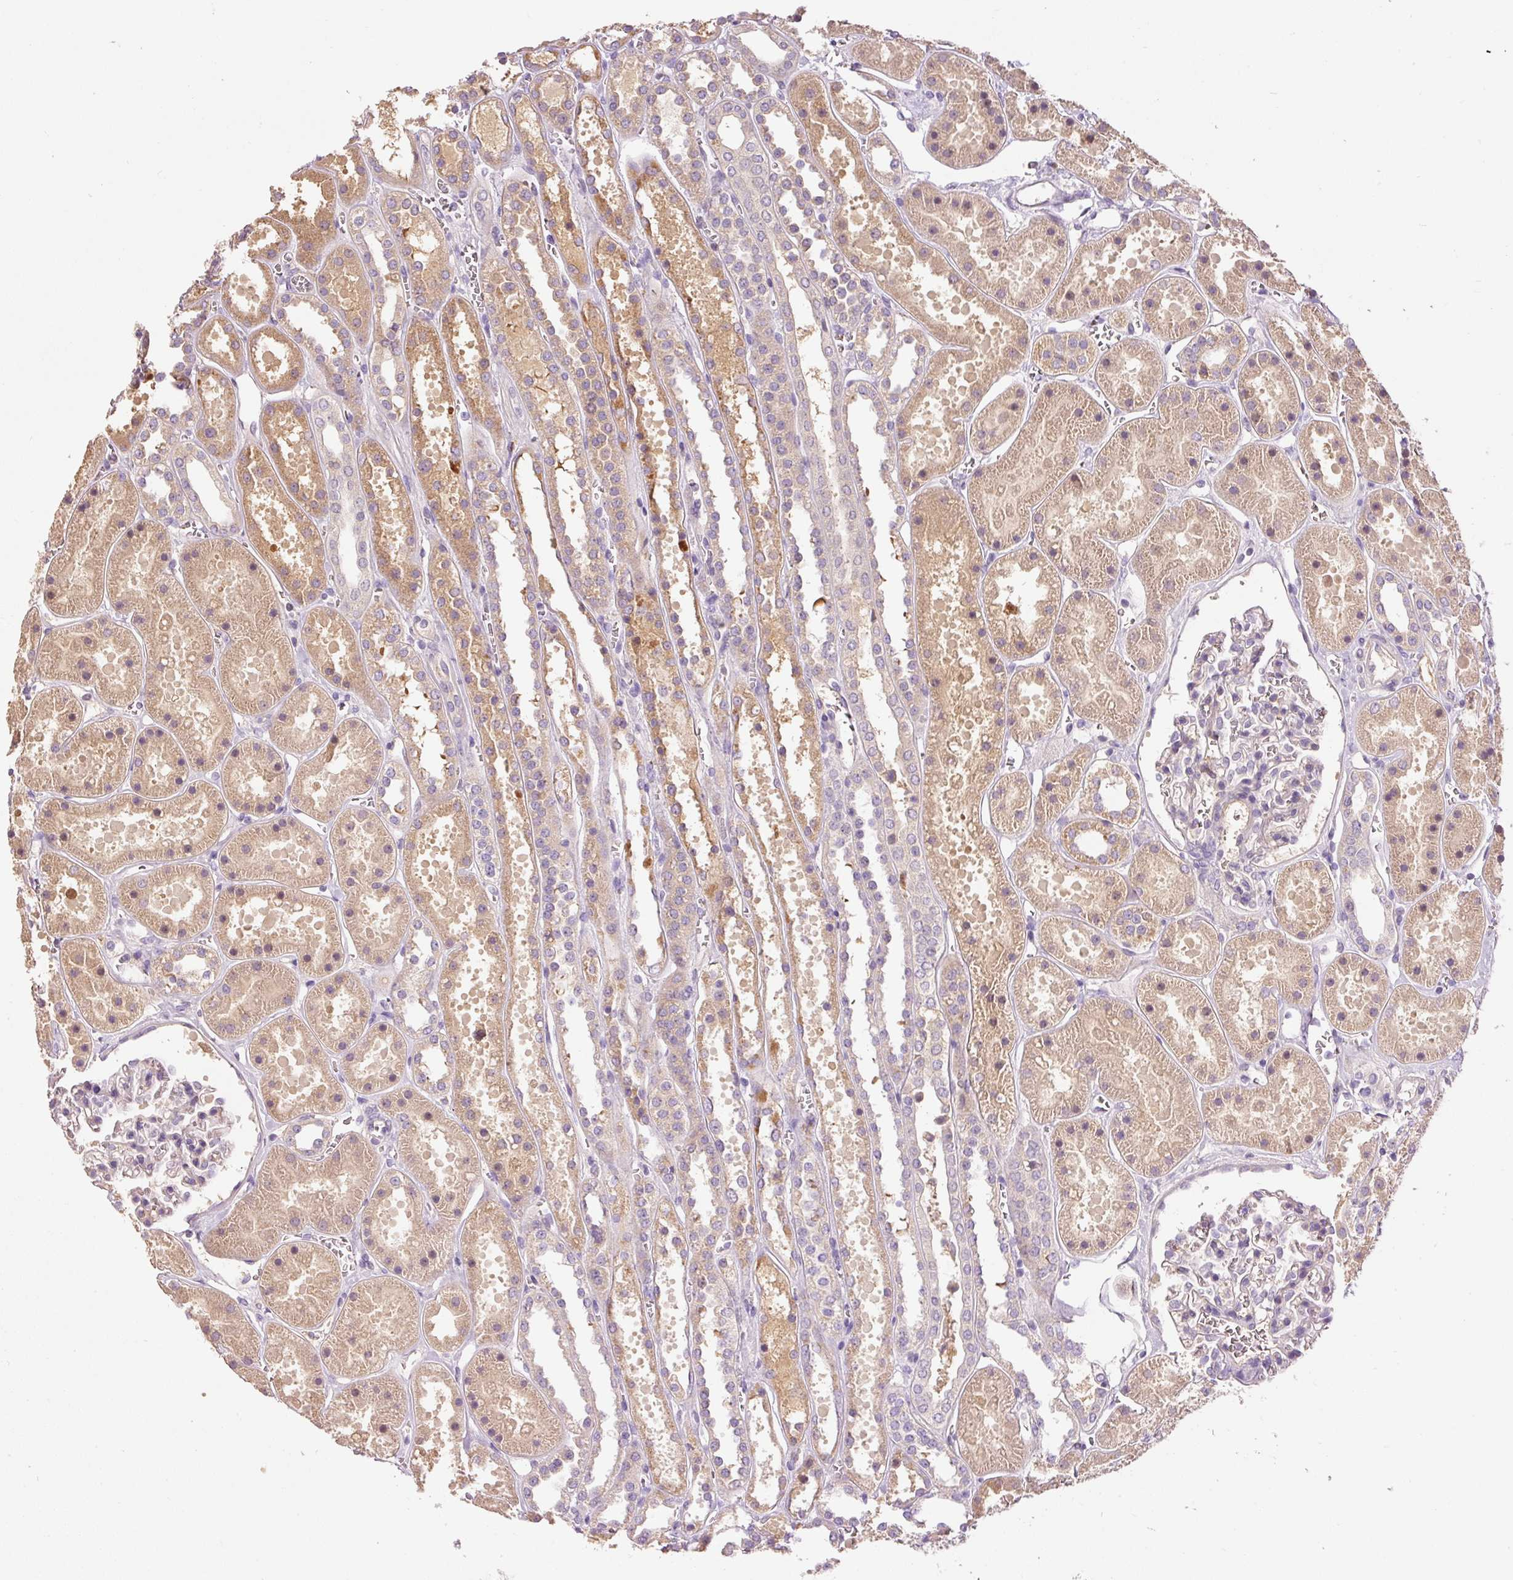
{"staining": {"intensity": "negative", "quantity": "none", "location": "none"}, "tissue": "kidney", "cell_type": "Cells in glomeruli", "image_type": "normal", "snomed": [{"axis": "morphology", "description": "Normal tissue, NOS"}, {"axis": "topography", "description": "Kidney"}], "caption": "High magnification brightfield microscopy of normal kidney stained with DAB (brown) and counterstained with hematoxylin (blue): cells in glomeruli show no significant staining. (Stains: DAB (3,3'-diaminobenzidine) immunohistochemistry with hematoxylin counter stain, Microscopy: brightfield microscopy at high magnification).", "gene": "CMTM8", "patient": {"sex": "female", "age": 41}}